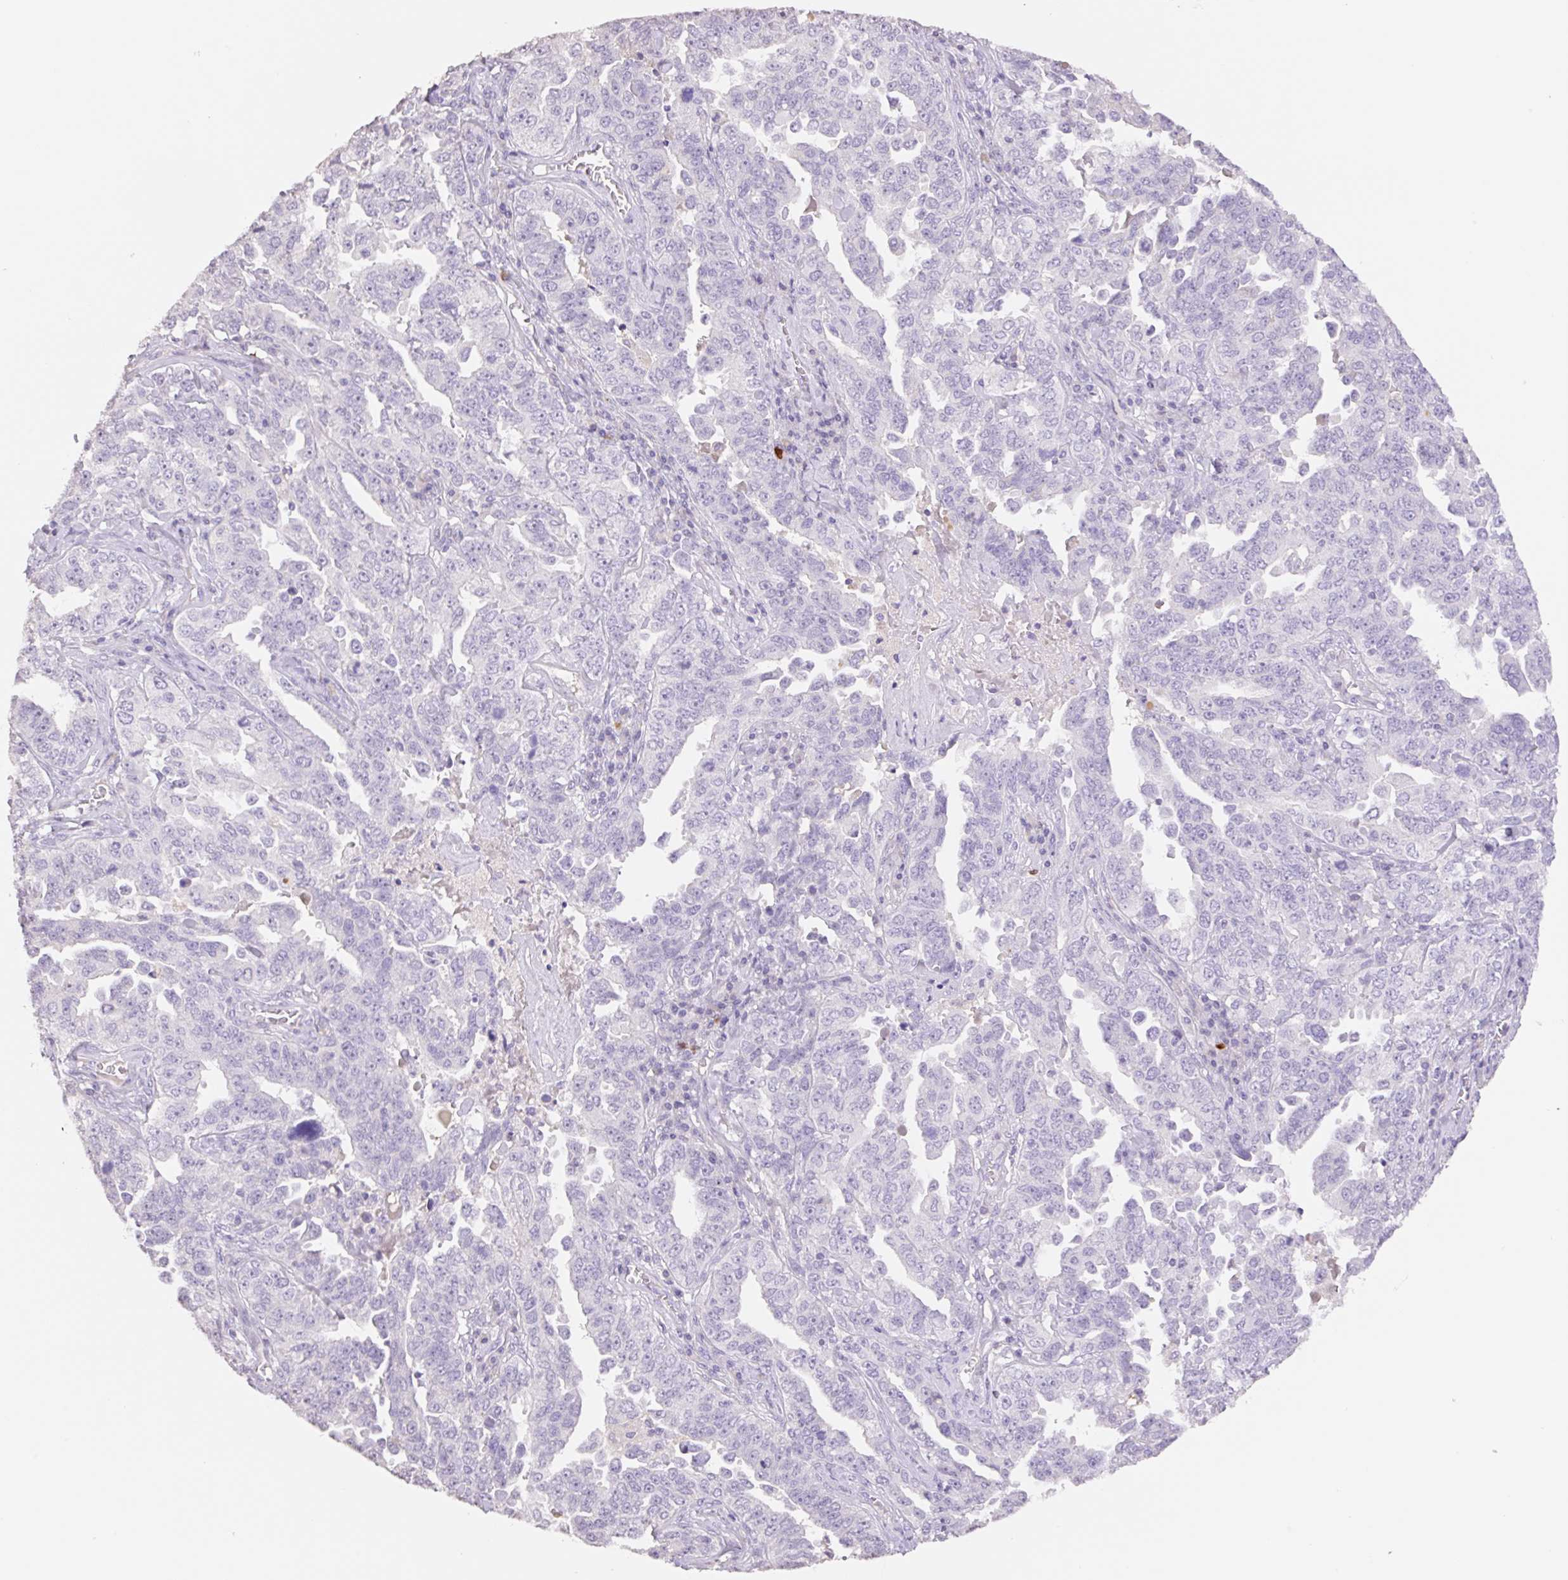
{"staining": {"intensity": "negative", "quantity": "none", "location": "none"}, "tissue": "ovarian cancer", "cell_type": "Tumor cells", "image_type": "cancer", "snomed": [{"axis": "morphology", "description": "Carcinoma, endometroid"}, {"axis": "topography", "description": "Ovary"}], "caption": "The histopathology image reveals no significant staining in tumor cells of ovarian endometroid carcinoma.", "gene": "HCRTR2", "patient": {"sex": "female", "age": 62}}